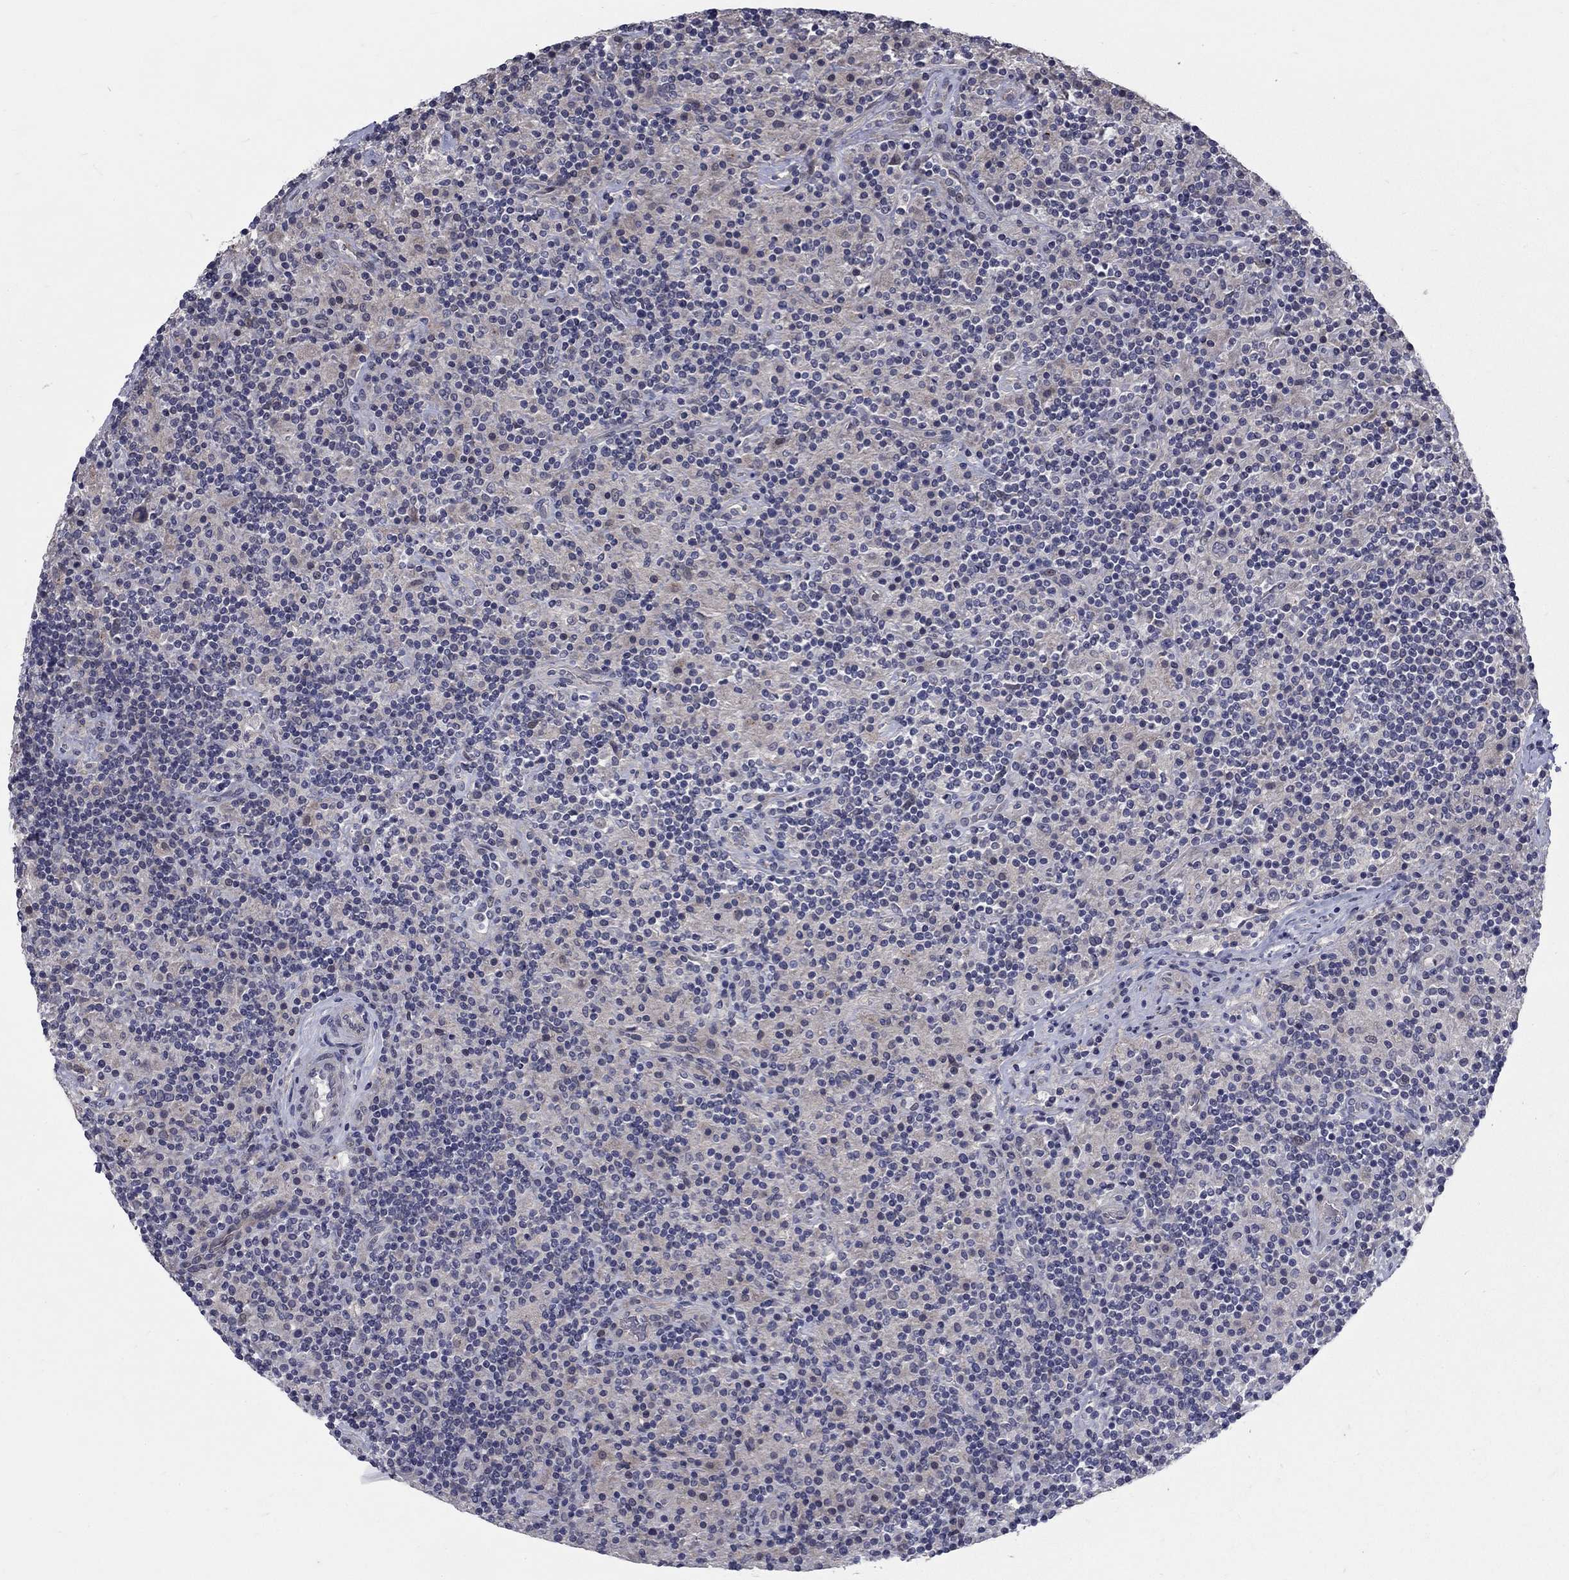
{"staining": {"intensity": "negative", "quantity": "none", "location": "none"}, "tissue": "lymphoma", "cell_type": "Tumor cells", "image_type": "cancer", "snomed": [{"axis": "morphology", "description": "Hodgkin's disease, NOS"}, {"axis": "topography", "description": "Lymph node"}], "caption": "High power microscopy micrograph of an immunohistochemistry photomicrograph of lymphoma, revealing no significant staining in tumor cells.", "gene": "FAM3B", "patient": {"sex": "male", "age": 70}}